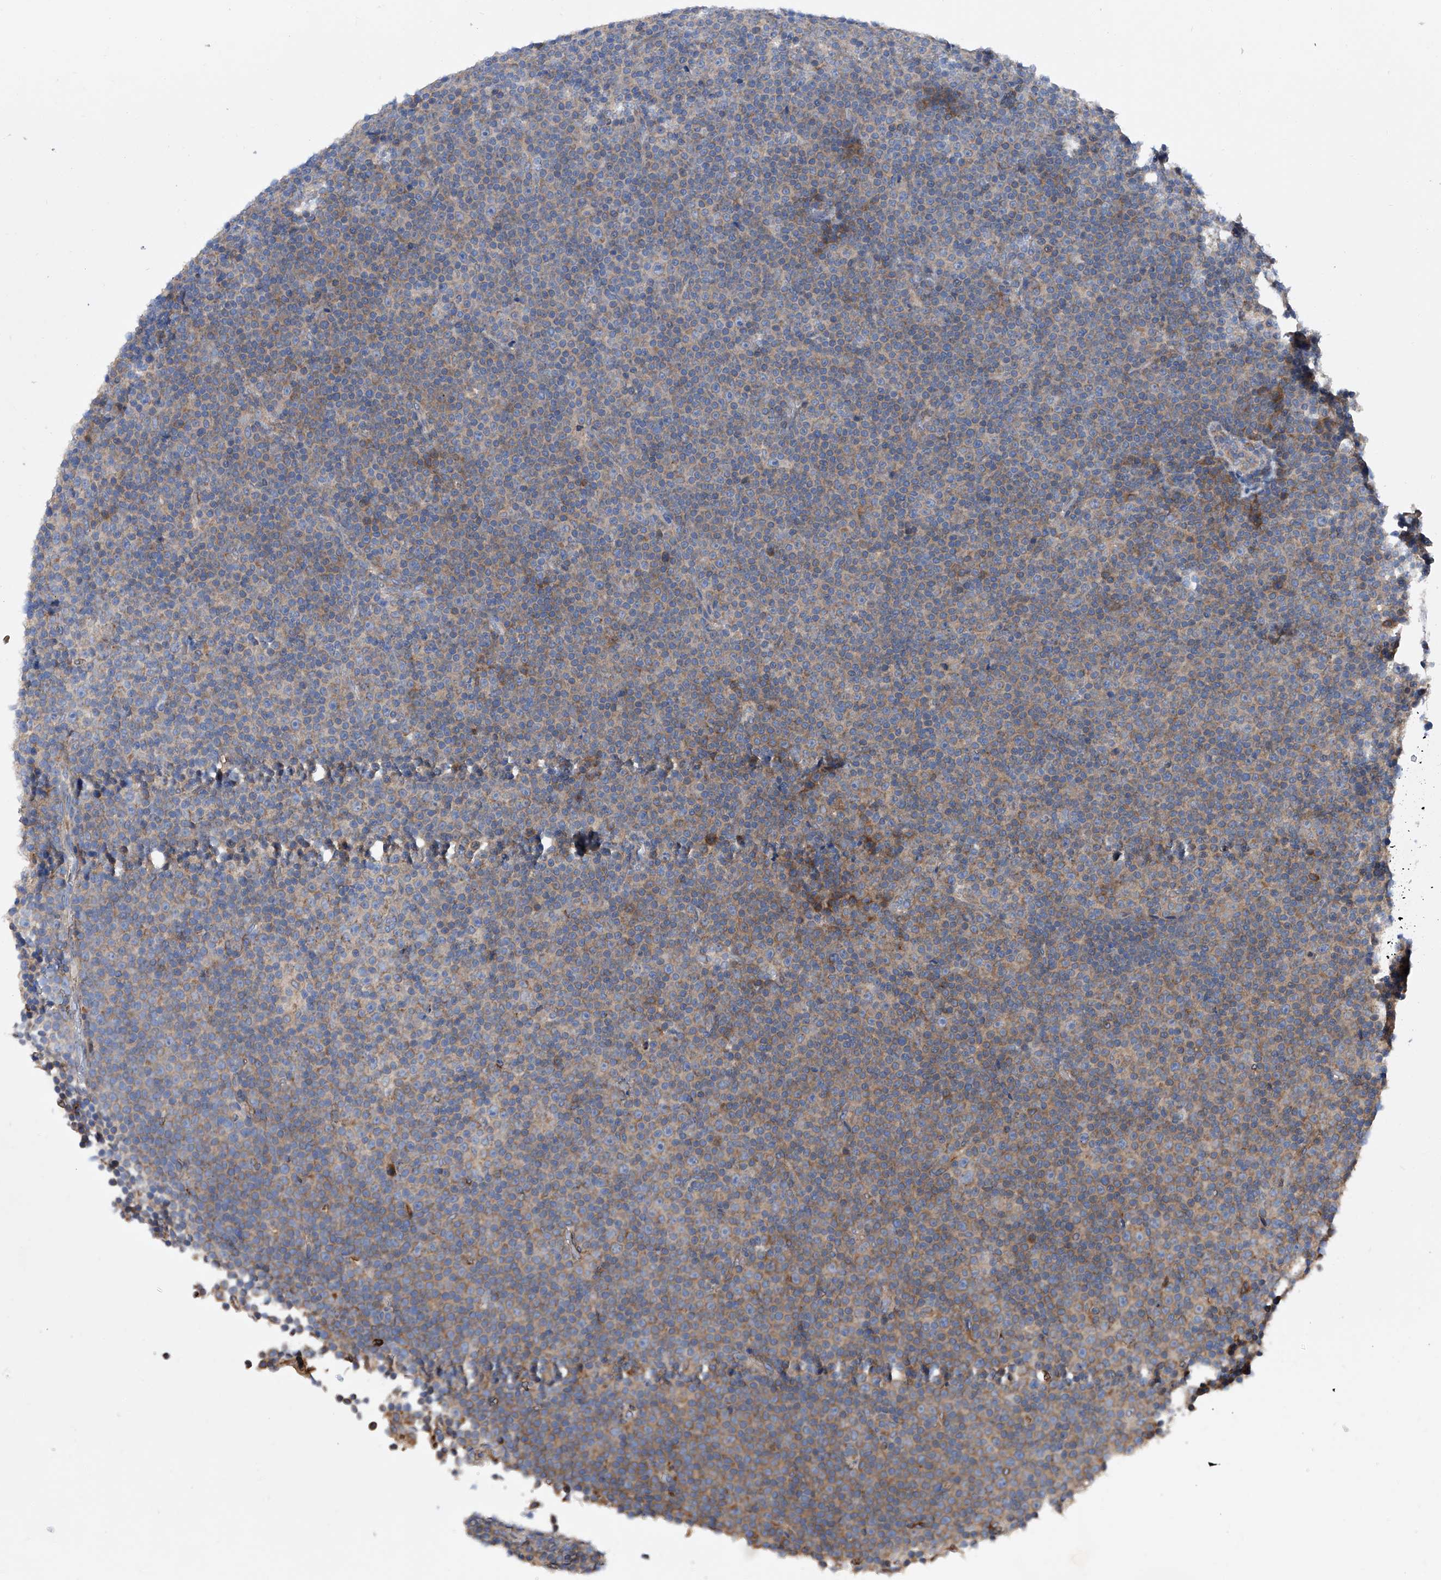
{"staining": {"intensity": "weak", "quantity": ">75%", "location": "cytoplasmic/membranous"}, "tissue": "lymphoma", "cell_type": "Tumor cells", "image_type": "cancer", "snomed": [{"axis": "morphology", "description": "Malignant lymphoma, non-Hodgkin's type, Low grade"}, {"axis": "topography", "description": "Lymph node"}], "caption": "High-power microscopy captured an immunohistochemistry micrograph of malignant lymphoma, non-Hodgkin's type (low-grade), revealing weak cytoplasmic/membranous positivity in about >75% of tumor cells. Using DAB (brown) and hematoxylin (blue) stains, captured at high magnification using brightfield microscopy.", "gene": "INPP5B", "patient": {"sex": "female", "age": 67}}